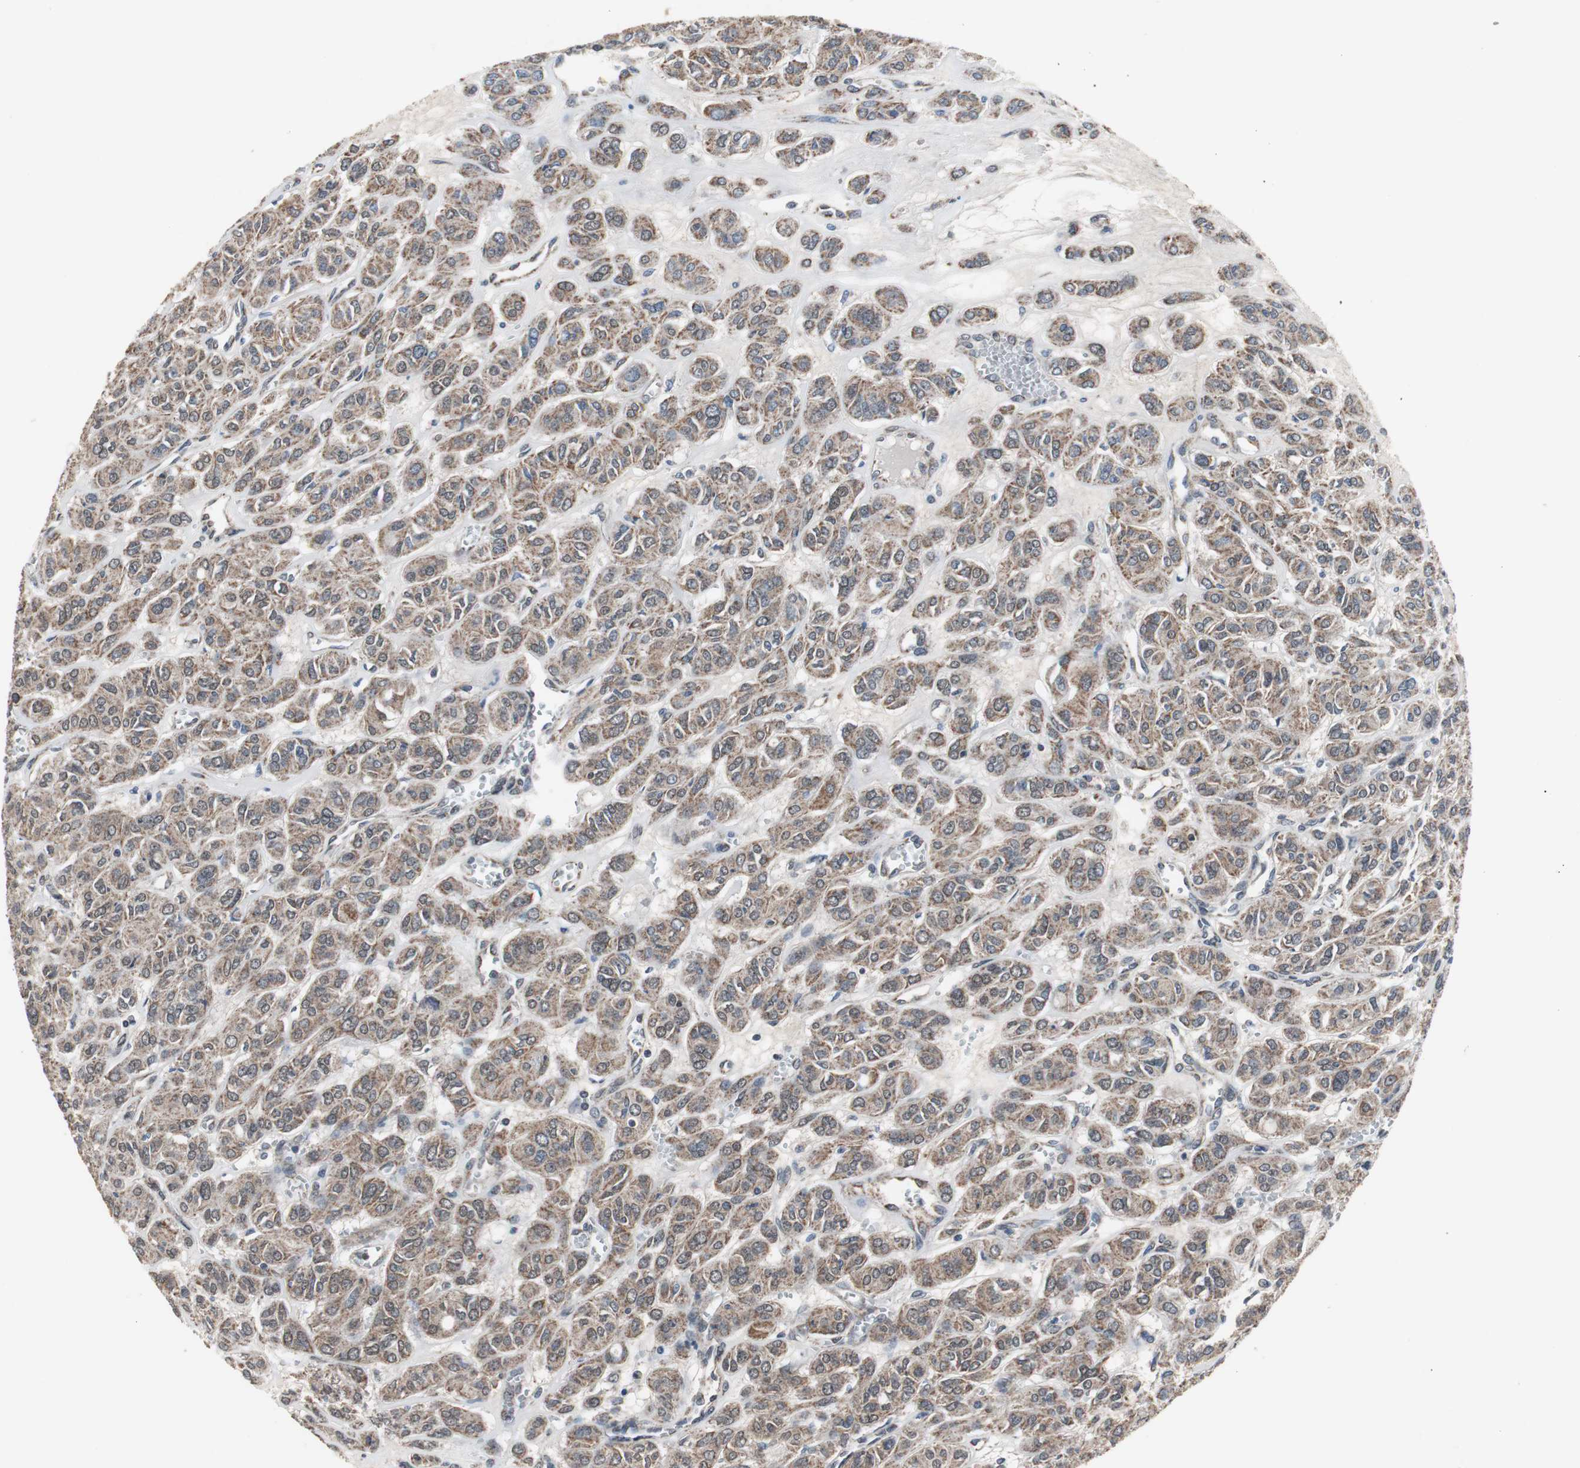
{"staining": {"intensity": "moderate", "quantity": ">75%", "location": "cytoplasmic/membranous"}, "tissue": "thyroid cancer", "cell_type": "Tumor cells", "image_type": "cancer", "snomed": [{"axis": "morphology", "description": "Follicular adenoma carcinoma, NOS"}, {"axis": "topography", "description": "Thyroid gland"}], "caption": "Follicular adenoma carcinoma (thyroid) was stained to show a protein in brown. There is medium levels of moderate cytoplasmic/membranous expression in approximately >75% of tumor cells.", "gene": "ZHX2", "patient": {"sex": "female", "age": 71}}